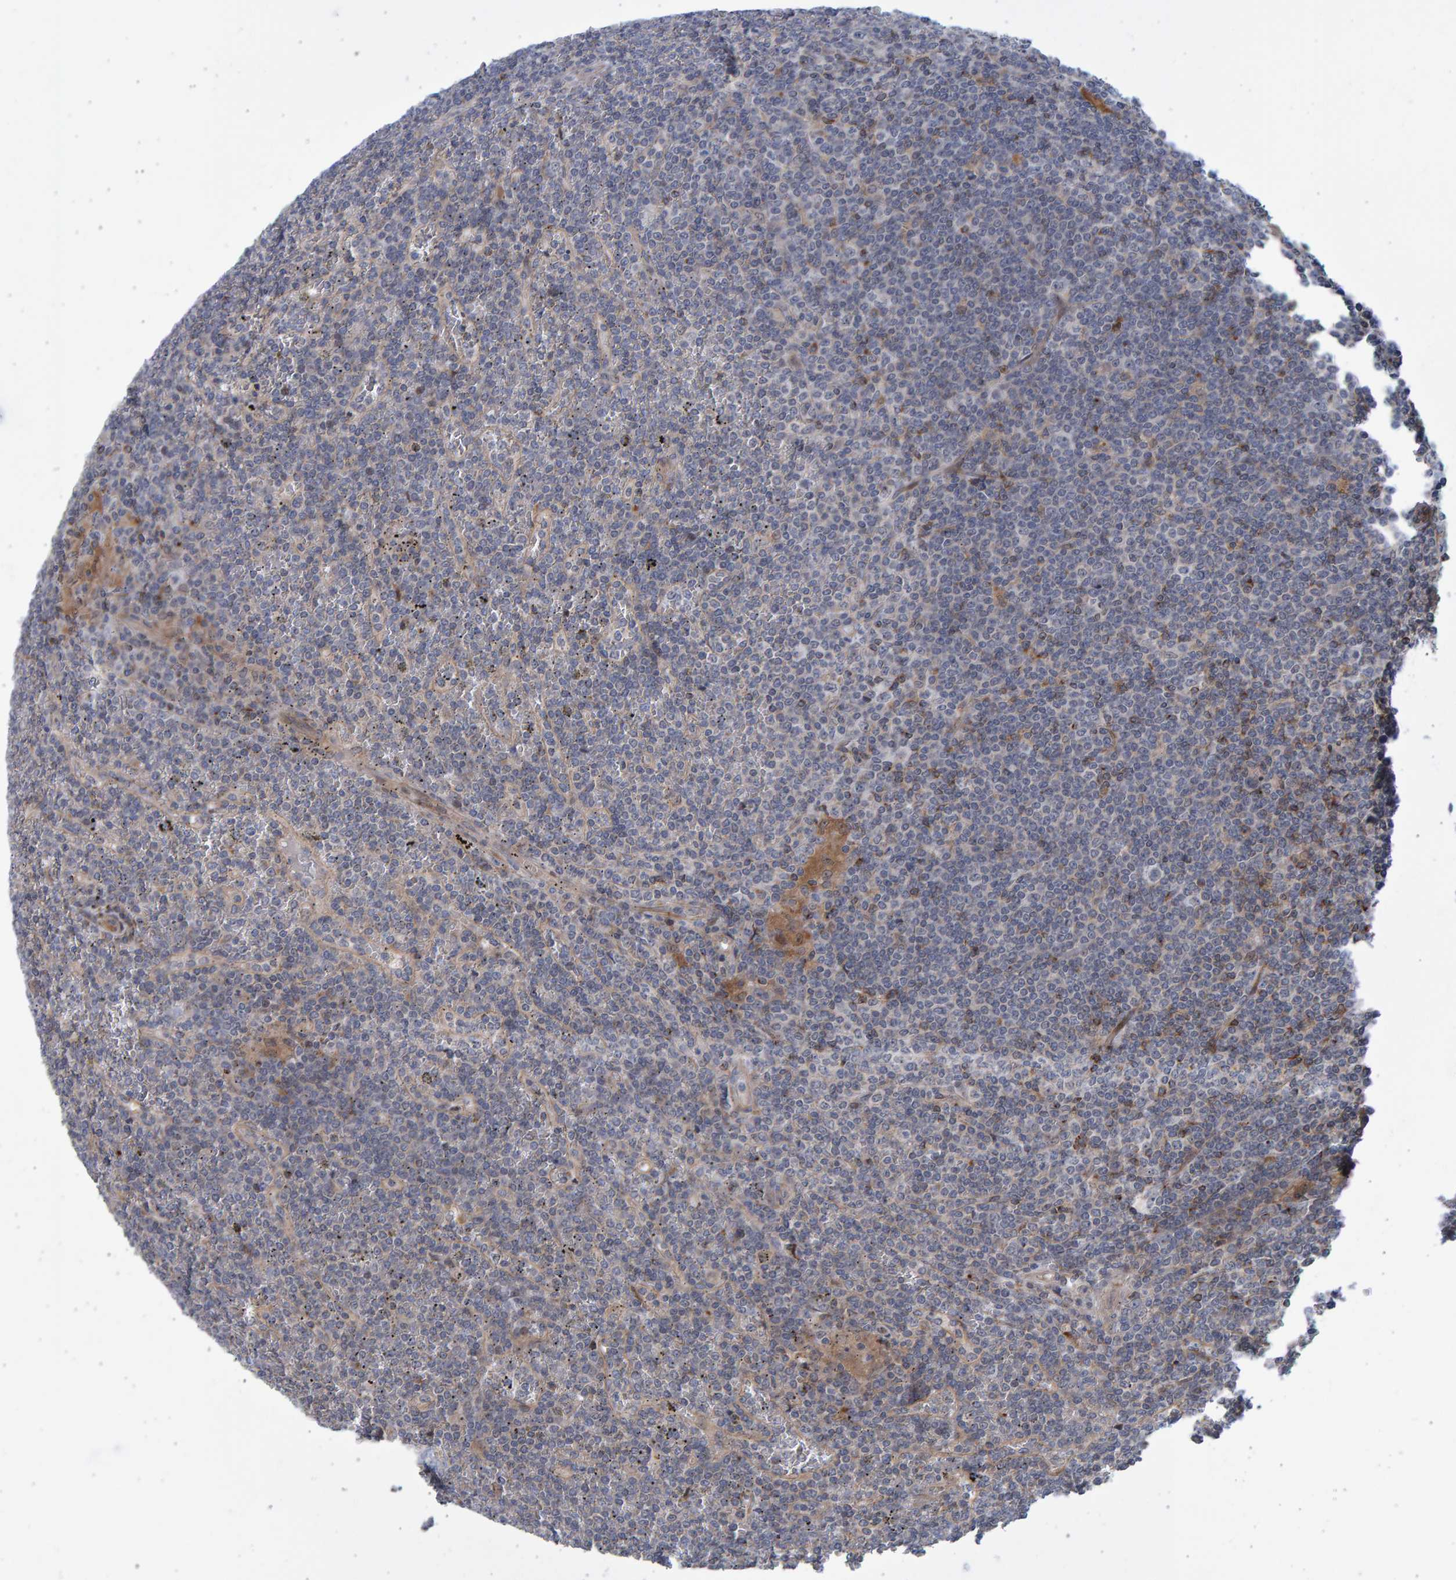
{"staining": {"intensity": "negative", "quantity": "none", "location": "none"}, "tissue": "lymphoma", "cell_type": "Tumor cells", "image_type": "cancer", "snomed": [{"axis": "morphology", "description": "Malignant lymphoma, non-Hodgkin's type, Low grade"}, {"axis": "topography", "description": "Spleen"}], "caption": "A photomicrograph of human lymphoma is negative for staining in tumor cells.", "gene": "LRBA", "patient": {"sex": "female", "age": 19}}